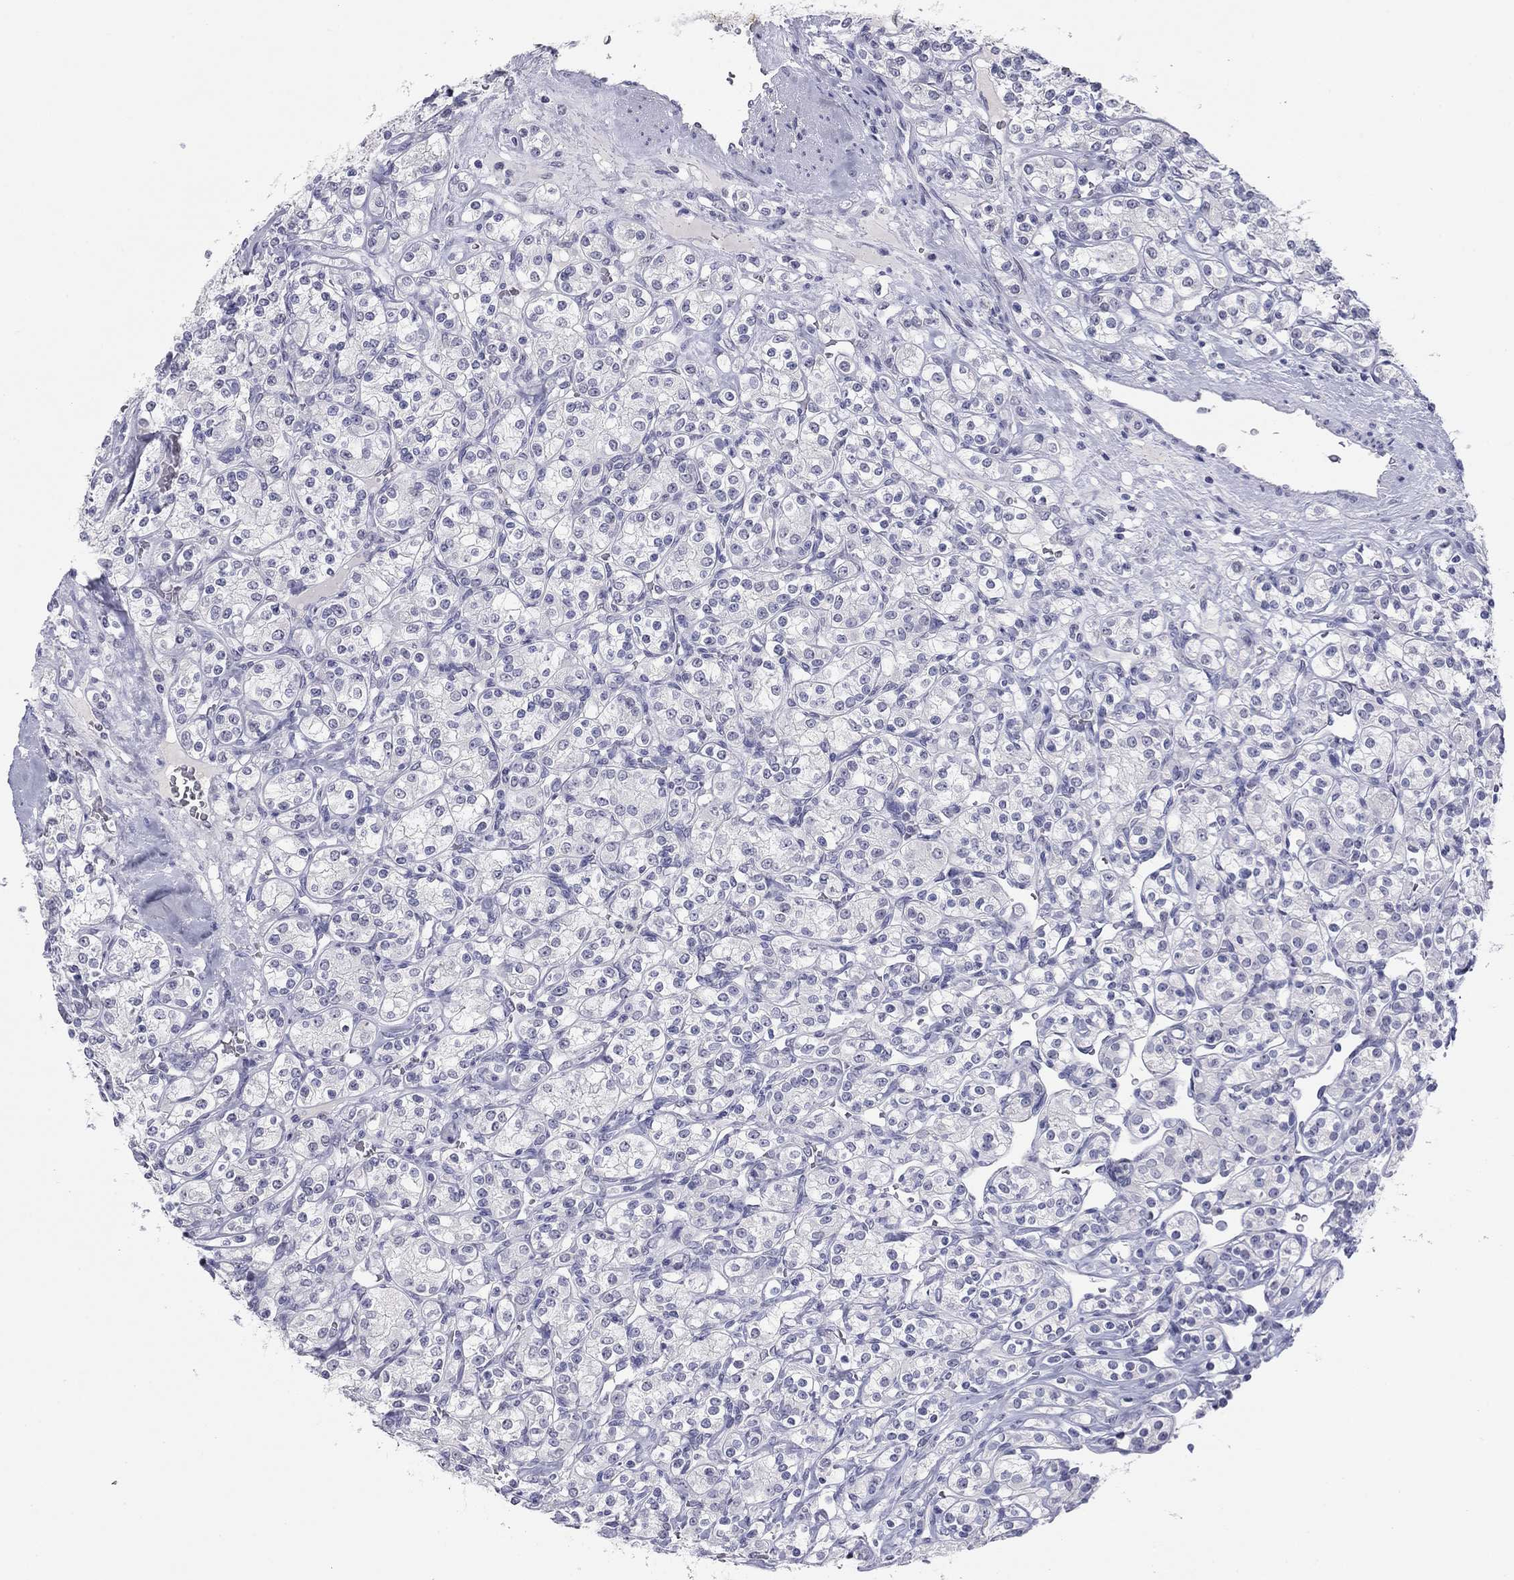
{"staining": {"intensity": "negative", "quantity": "none", "location": "none"}, "tissue": "renal cancer", "cell_type": "Tumor cells", "image_type": "cancer", "snomed": [{"axis": "morphology", "description": "Adenocarcinoma, NOS"}, {"axis": "topography", "description": "Kidney"}], "caption": "Adenocarcinoma (renal) stained for a protein using immunohistochemistry (IHC) shows no expression tumor cells.", "gene": "KRT75", "patient": {"sex": "male", "age": 77}}